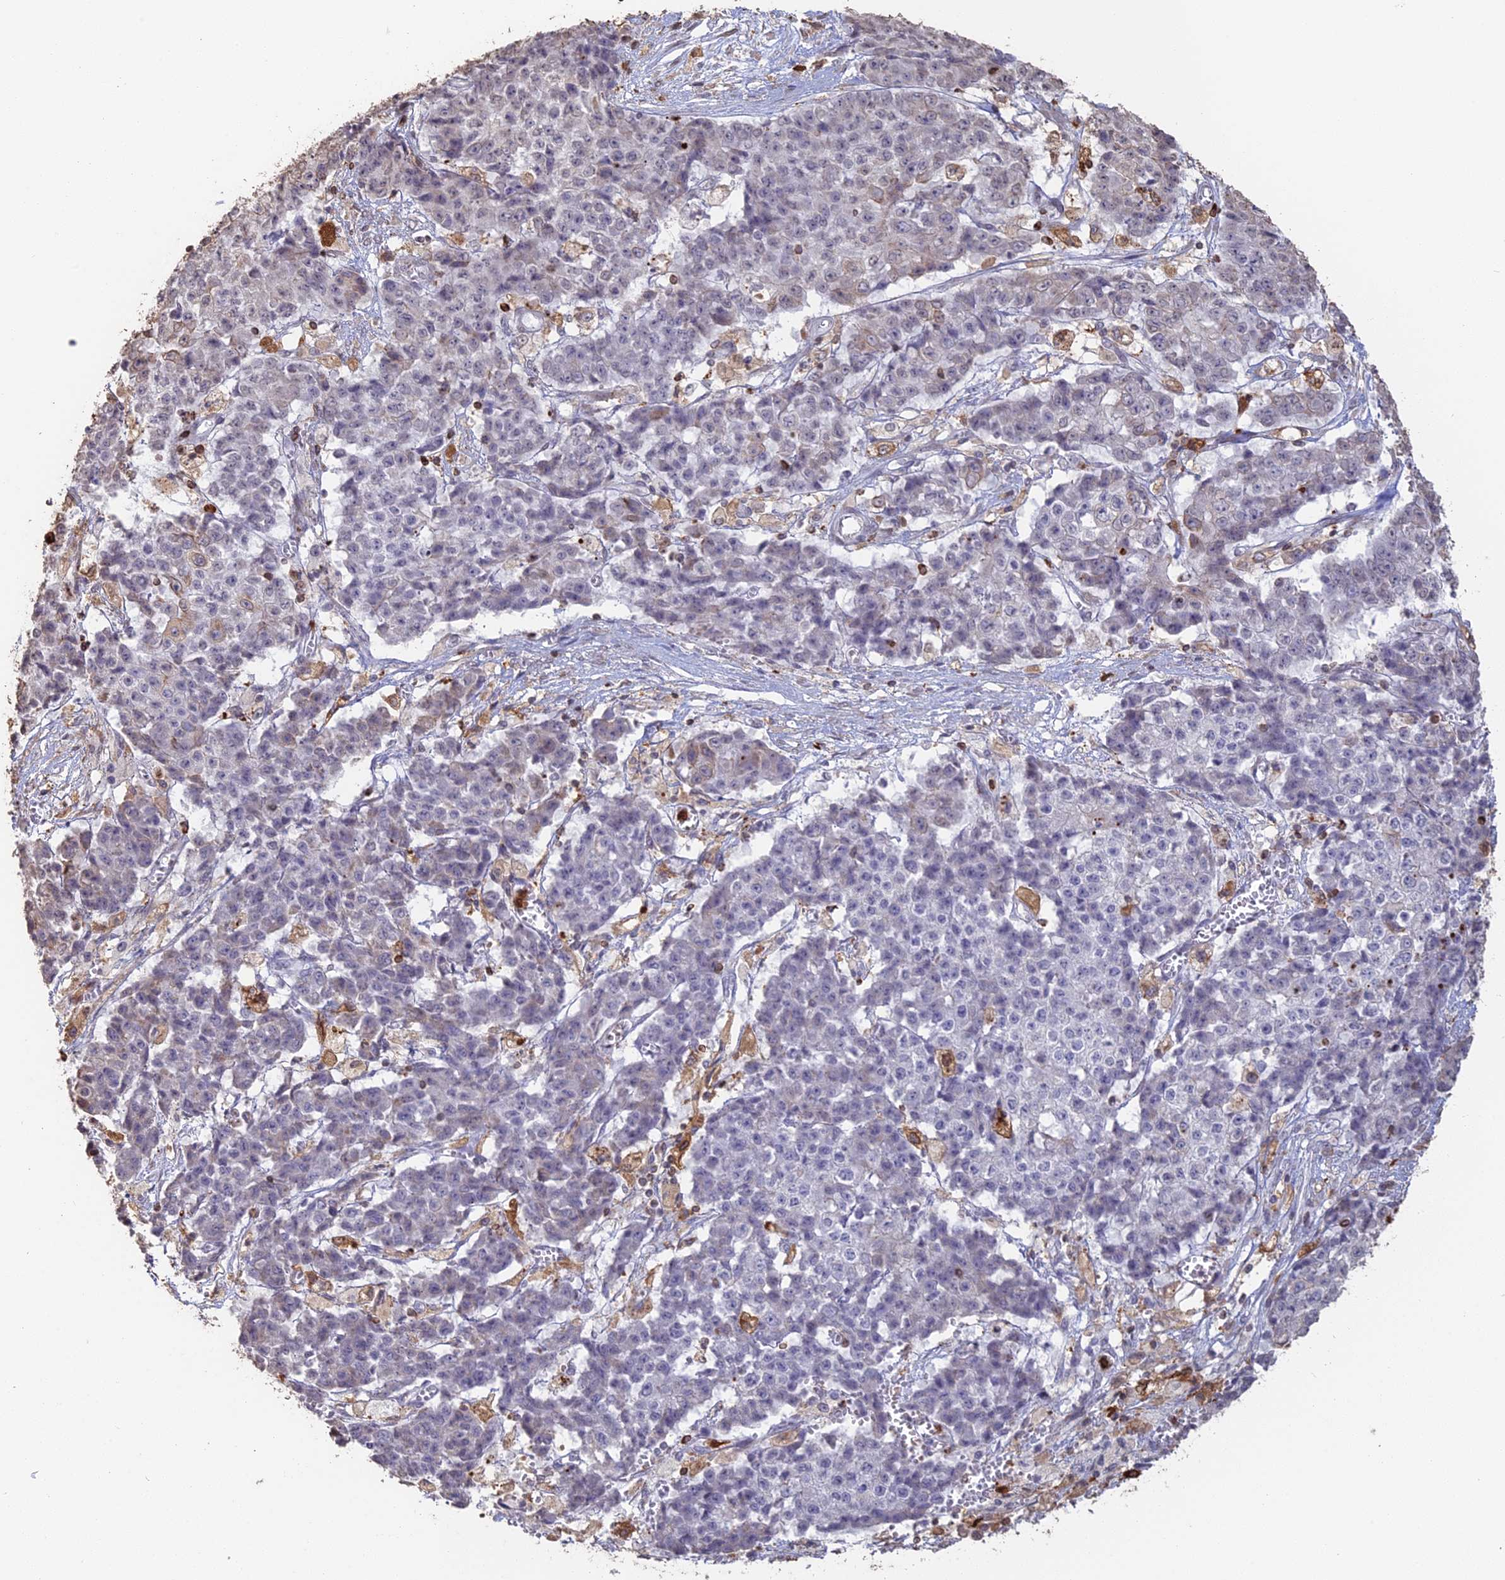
{"staining": {"intensity": "negative", "quantity": "none", "location": "none"}, "tissue": "ovarian cancer", "cell_type": "Tumor cells", "image_type": "cancer", "snomed": [{"axis": "morphology", "description": "Carcinoma, endometroid"}, {"axis": "topography", "description": "Ovary"}], "caption": "Ovarian endometroid carcinoma stained for a protein using IHC shows no staining tumor cells.", "gene": "APOBR", "patient": {"sex": "female", "age": 42}}